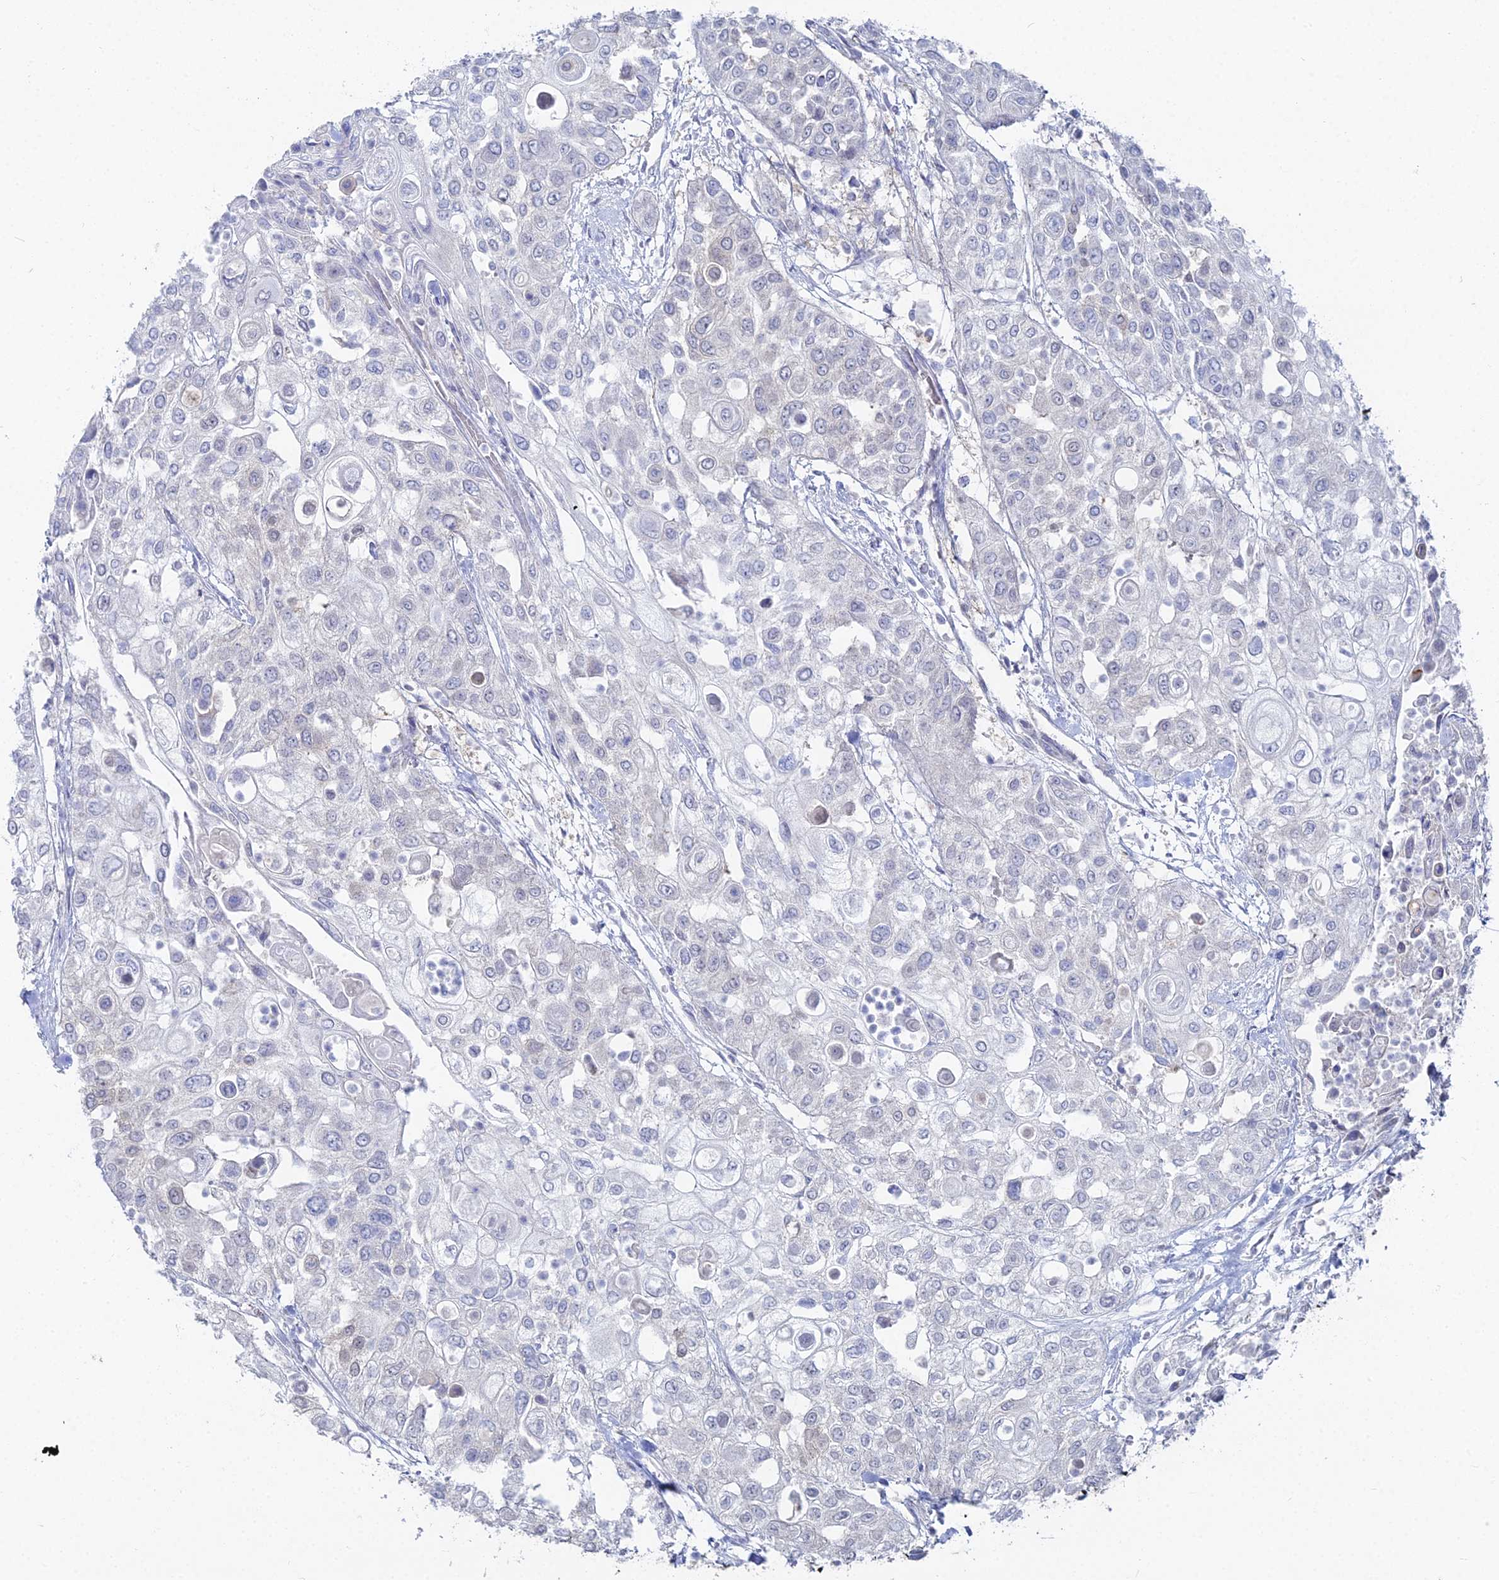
{"staining": {"intensity": "negative", "quantity": "none", "location": "none"}, "tissue": "urothelial cancer", "cell_type": "Tumor cells", "image_type": "cancer", "snomed": [{"axis": "morphology", "description": "Urothelial carcinoma, High grade"}, {"axis": "topography", "description": "Urinary bladder"}], "caption": "DAB immunohistochemical staining of urothelial cancer displays no significant staining in tumor cells.", "gene": "THAP4", "patient": {"sex": "female", "age": 79}}